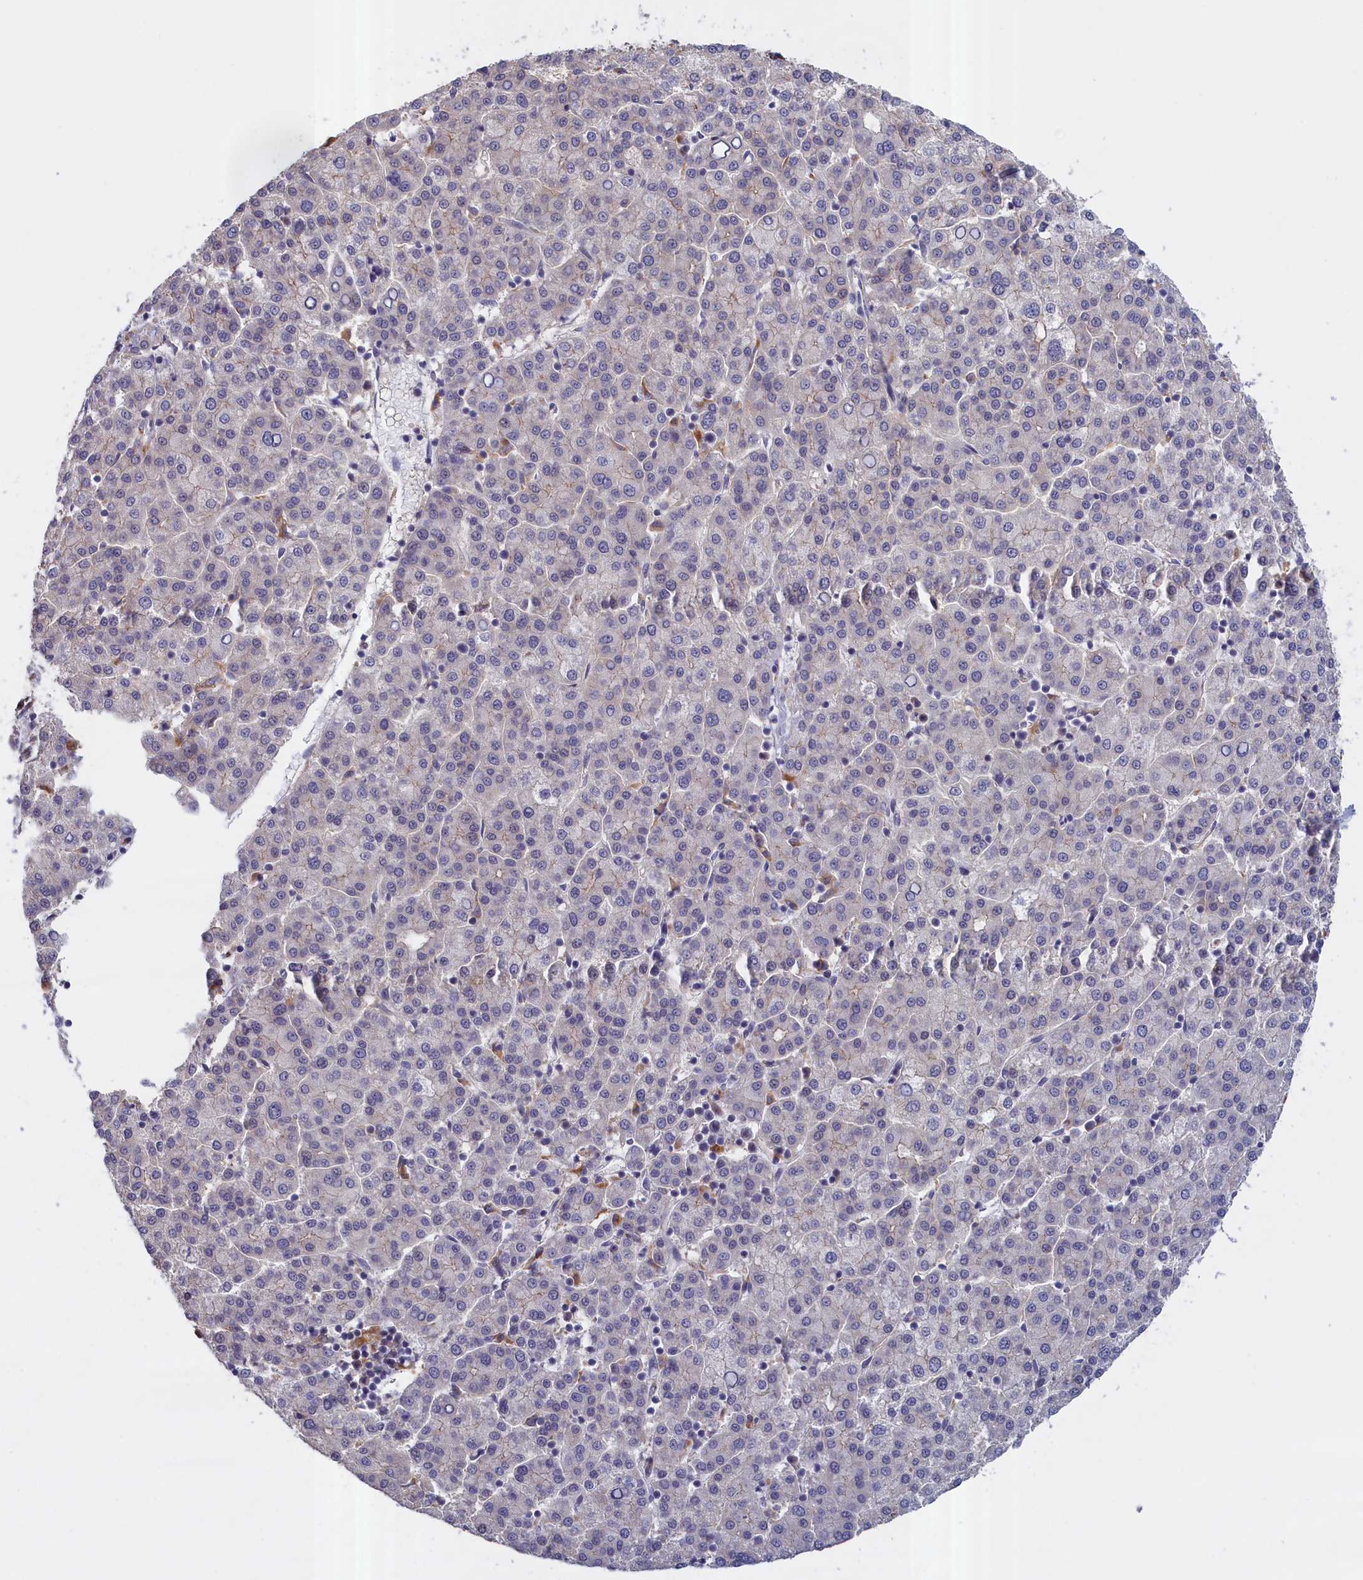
{"staining": {"intensity": "negative", "quantity": "none", "location": "none"}, "tissue": "liver cancer", "cell_type": "Tumor cells", "image_type": "cancer", "snomed": [{"axis": "morphology", "description": "Carcinoma, Hepatocellular, NOS"}, {"axis": "topography", "description": "Liver"}], "caption": "The image displays no significant staining in tumor cells of liver cancer (hepatocellular carcinoma).", "gene": "COL19A1", "patient": {"sex": "female", "age": 58}}